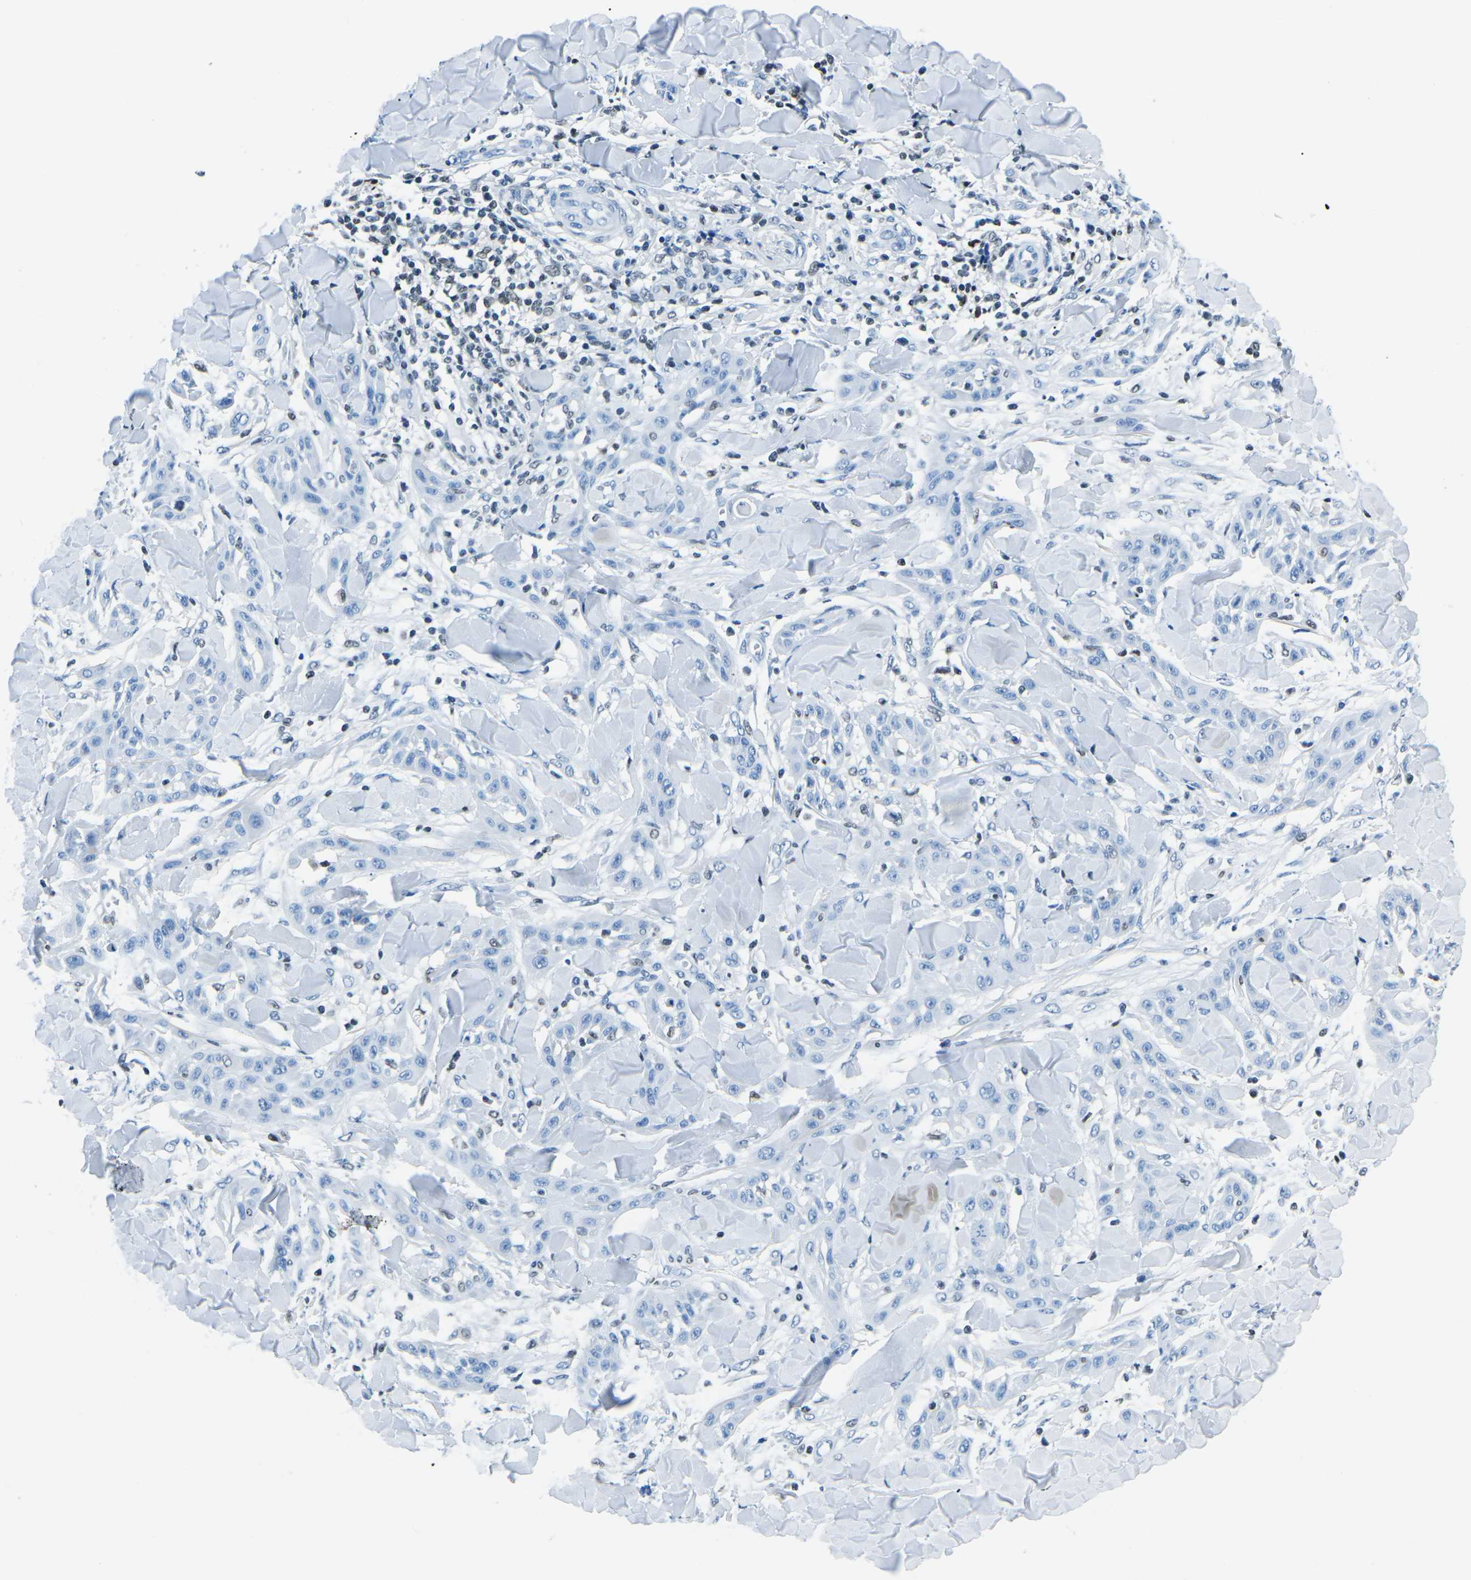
{"staining": {"intensity": "negative", "quantity": "none", "location": "none"}, "tissue": "skin cancer", "cell_type": "Tumor cells", "image_type": "cancer", "snomed": [{"axis": "morphology", "description": "Squamous cell carcinoma, NOS"}, {"axis": "topography", "description": "Skin"}], "caption": "A photomicrograph of squamous cell carcinoma (skin) stained for a protein reveals no brown staining in tumor cells.", "gene": "CELF2", "patient": {"sex": "male", "age": 24}}